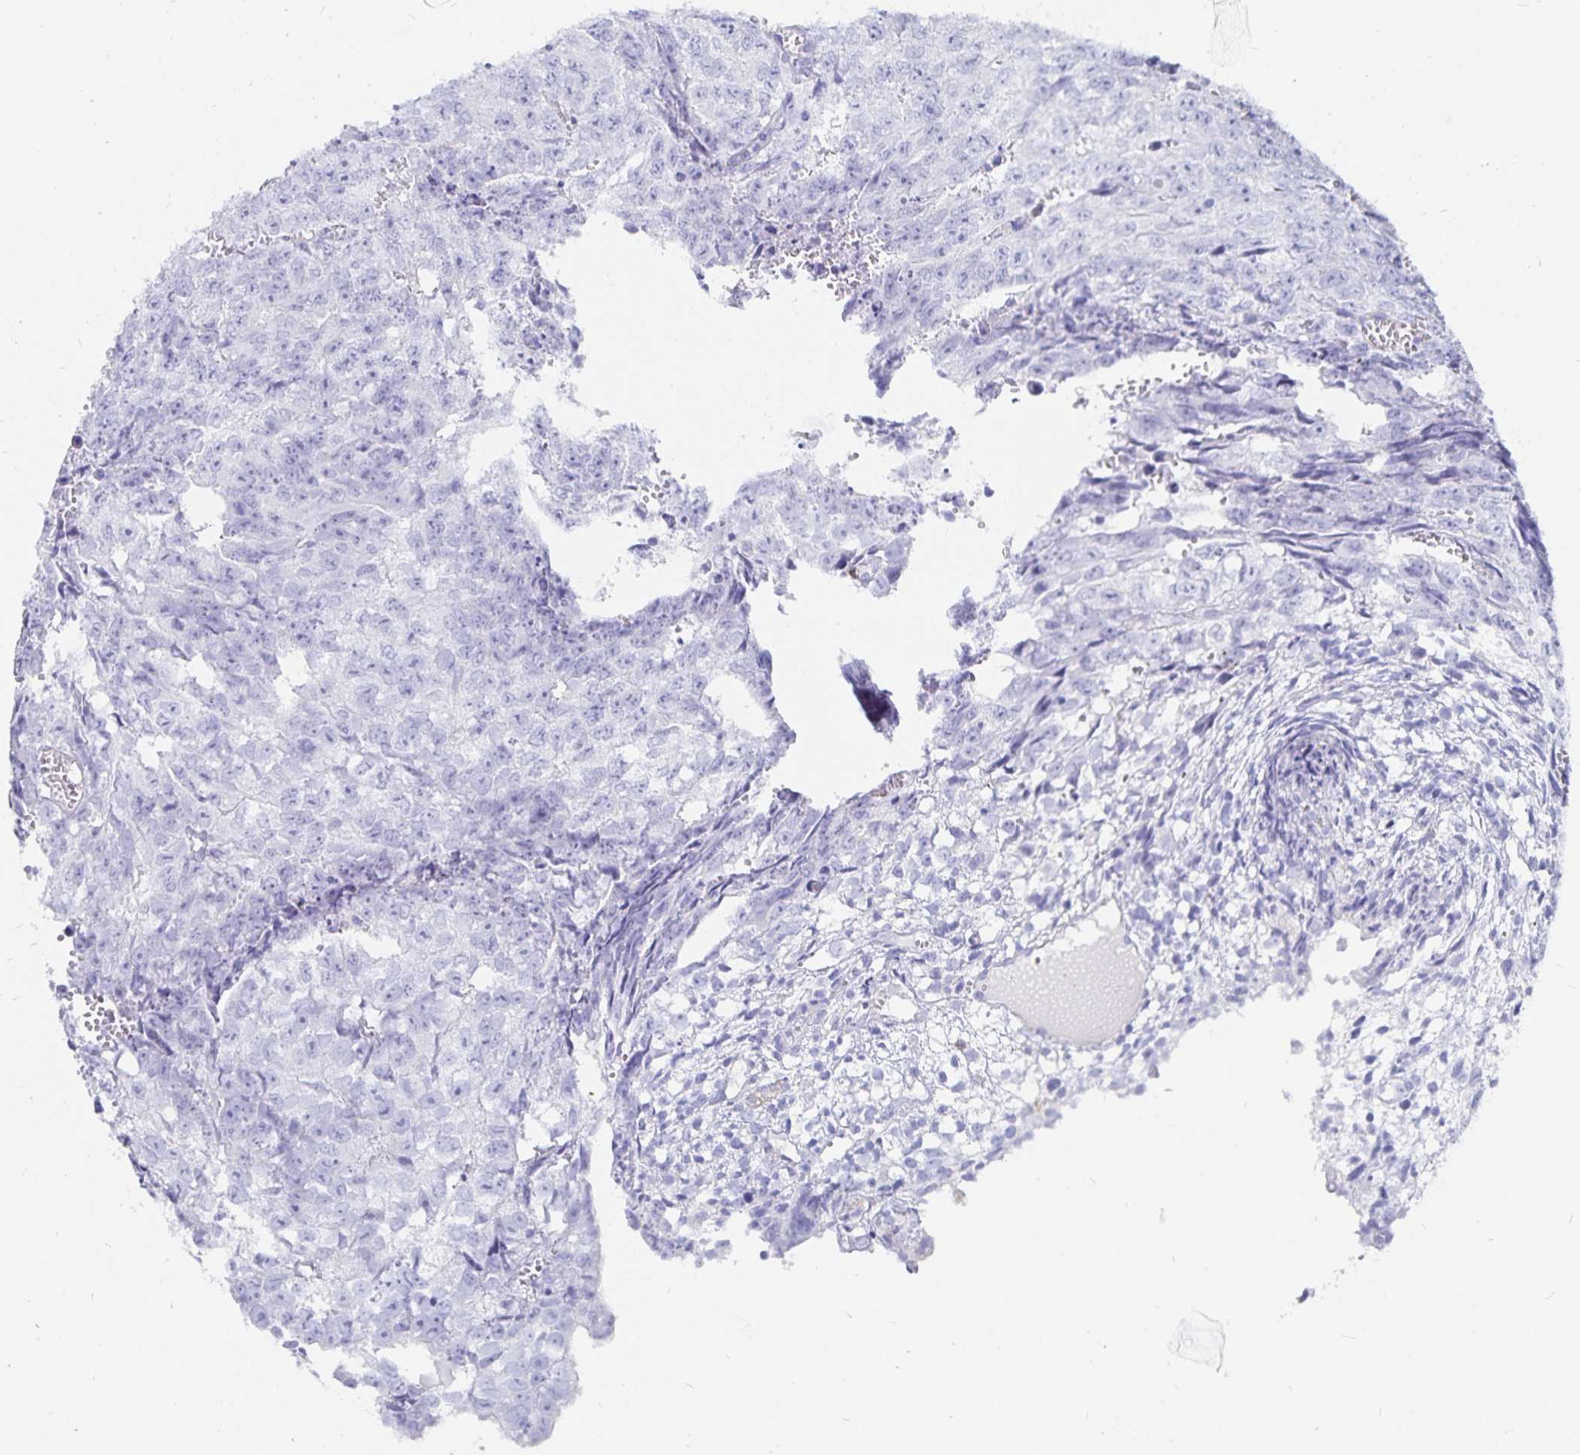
{"staining": {"intensity": "negative", "quantity": "none", "location": "none"}, "tissue": "testis cancer", "cell_type": "Tumor cells", "image_type": "cancer", "snomed": [{"axis": "morphology", "description": "Carcinoma, Embryonal, NOS"}, {"axis": "morphology", "description": "Teratoma, malignant, NOS"}, {"axis": "topography", "description": "Testis"}], "caption": "Immunohistochemical staining of human testis embryonal carcinoma shows no significant staining in tumor cells.", "gene": "INSL5", "patient": {"sex": "male", "age": 24}}